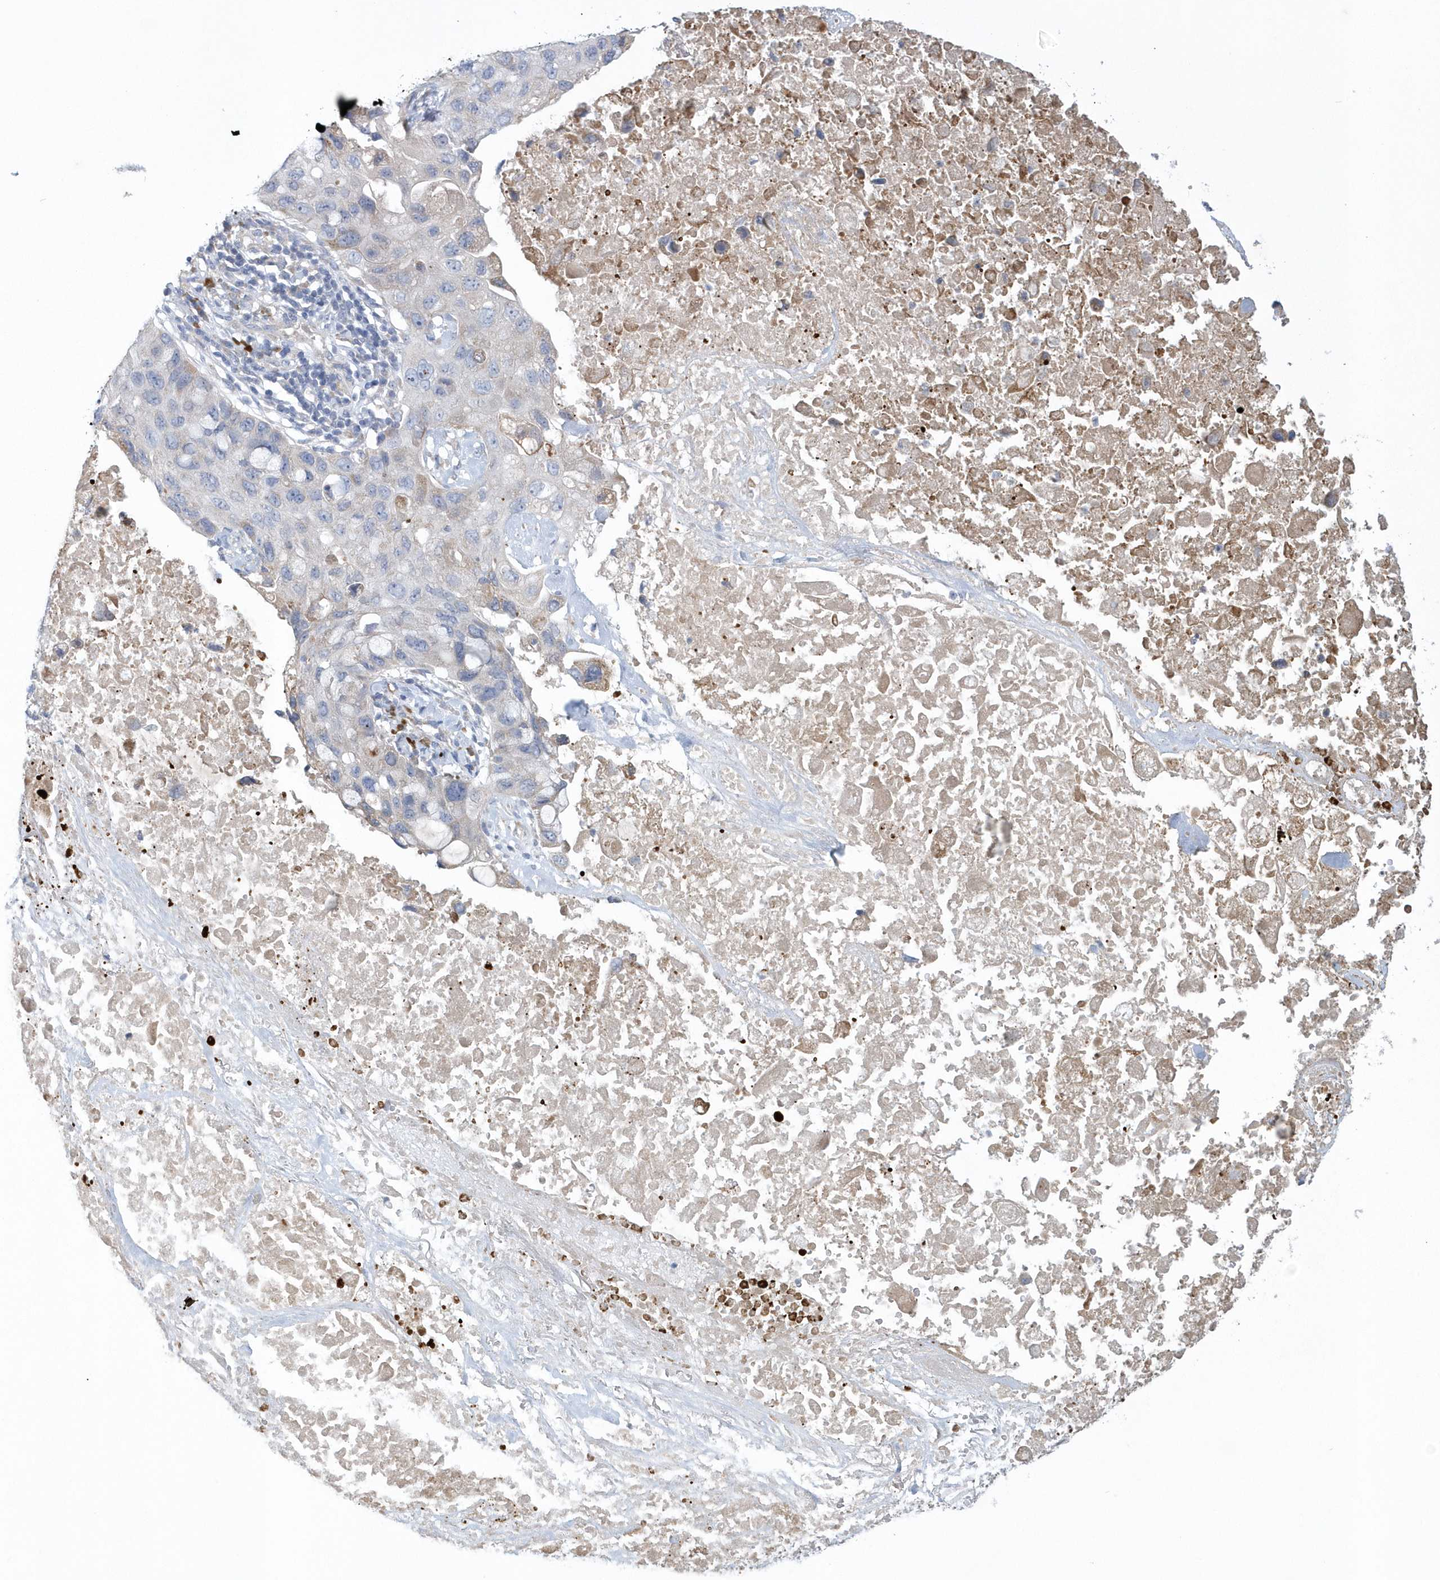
{"staining": {"intensity": "negative", "quantity": "none", "location": "none"}, "tissue": "lung cancer", "cell_type": "Tumor cells", "image_type": "cancer", "snomed": [{"axis": "morphology", "description": "Squamous cell carcinoma, NOS"}, {"axis": "topography", "description": "Lung"}], "caption": "A photomicrograph of lung cancer stained for a protein exhibits no brown staining in tumor cells.", "gene": "SPATA18", "patient": {"sex": "female", "age": 73}}